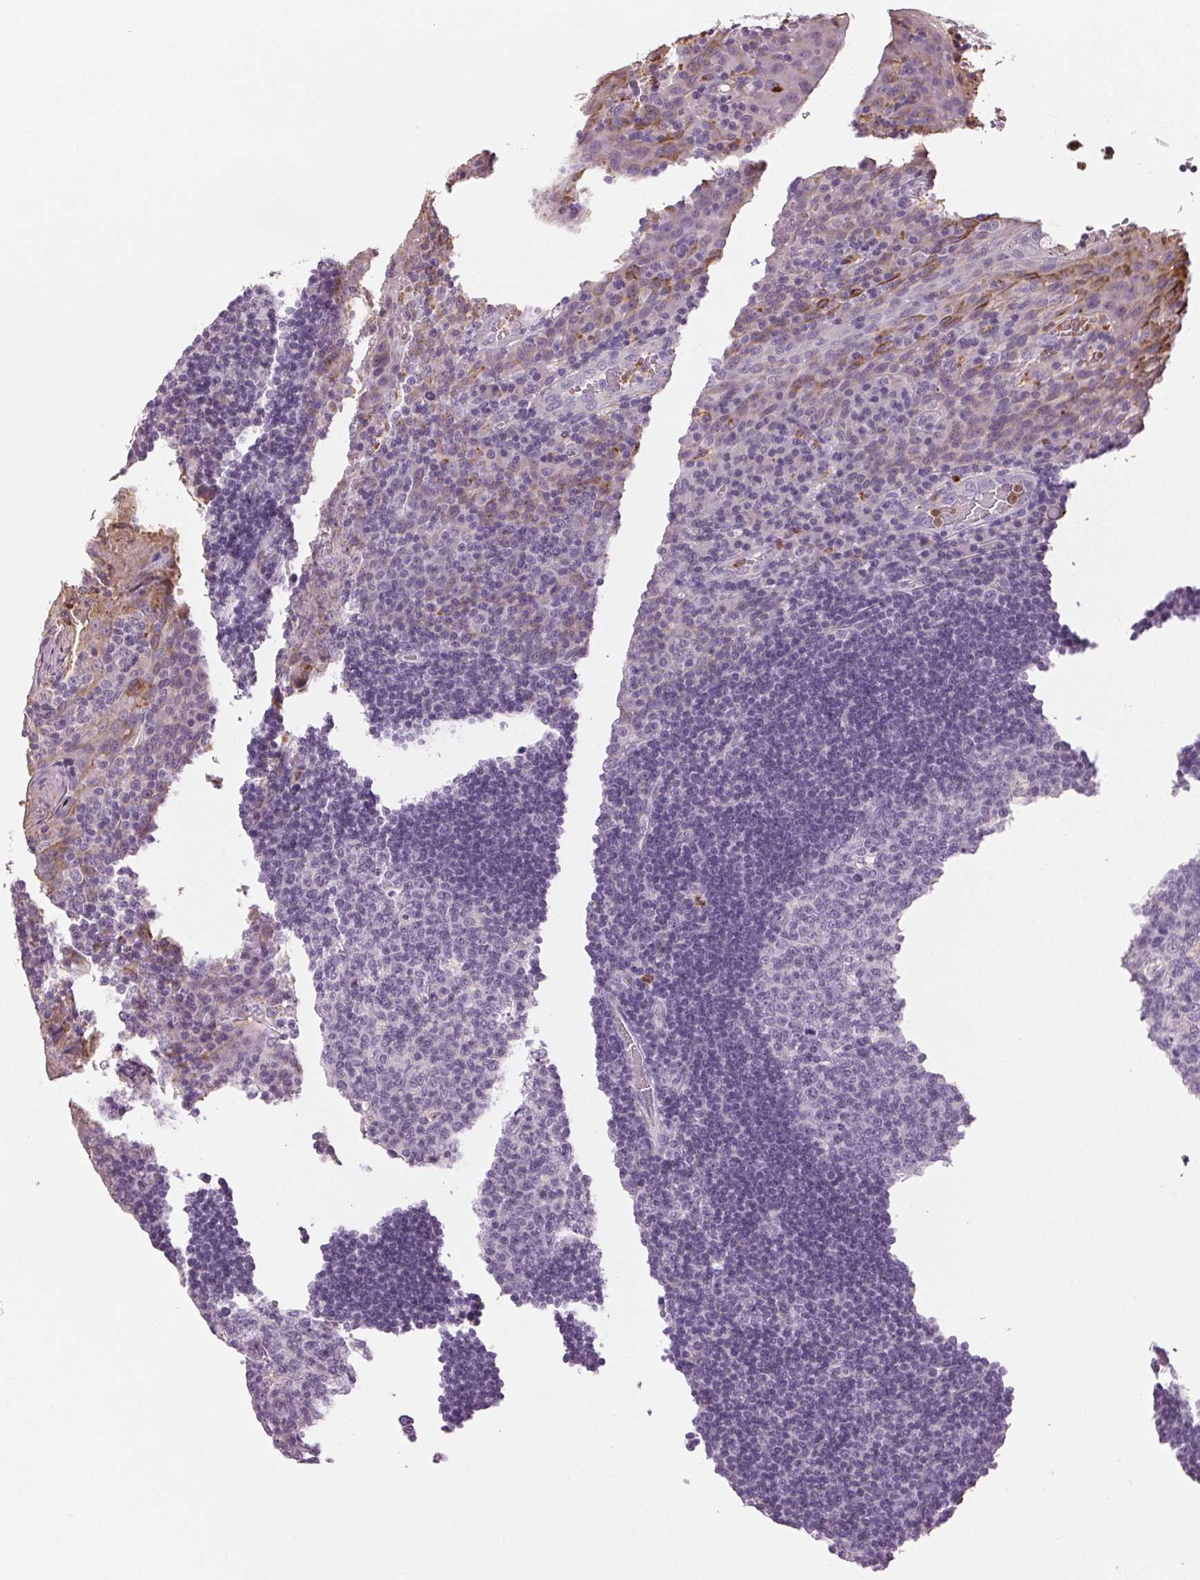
{"staining": {"intensity": "negative", "quantity": "none", "location": "none"}, "tissue": "tonsil", "cell_type": "Germinal center cells", "image_type": "normal", "snomed": [{"axis": "morphology", "description": "Normal tissue, NOS"}, {"axis": "topography", "description": "Tonsil"}], "caption": "Normal tonsil was stained to show a protein in brown. There is no significant expression in germinal center cells. (DAB IHC, high magnification).", "gene": "LTF", "patient": {"sex": "male", "age": 17}}